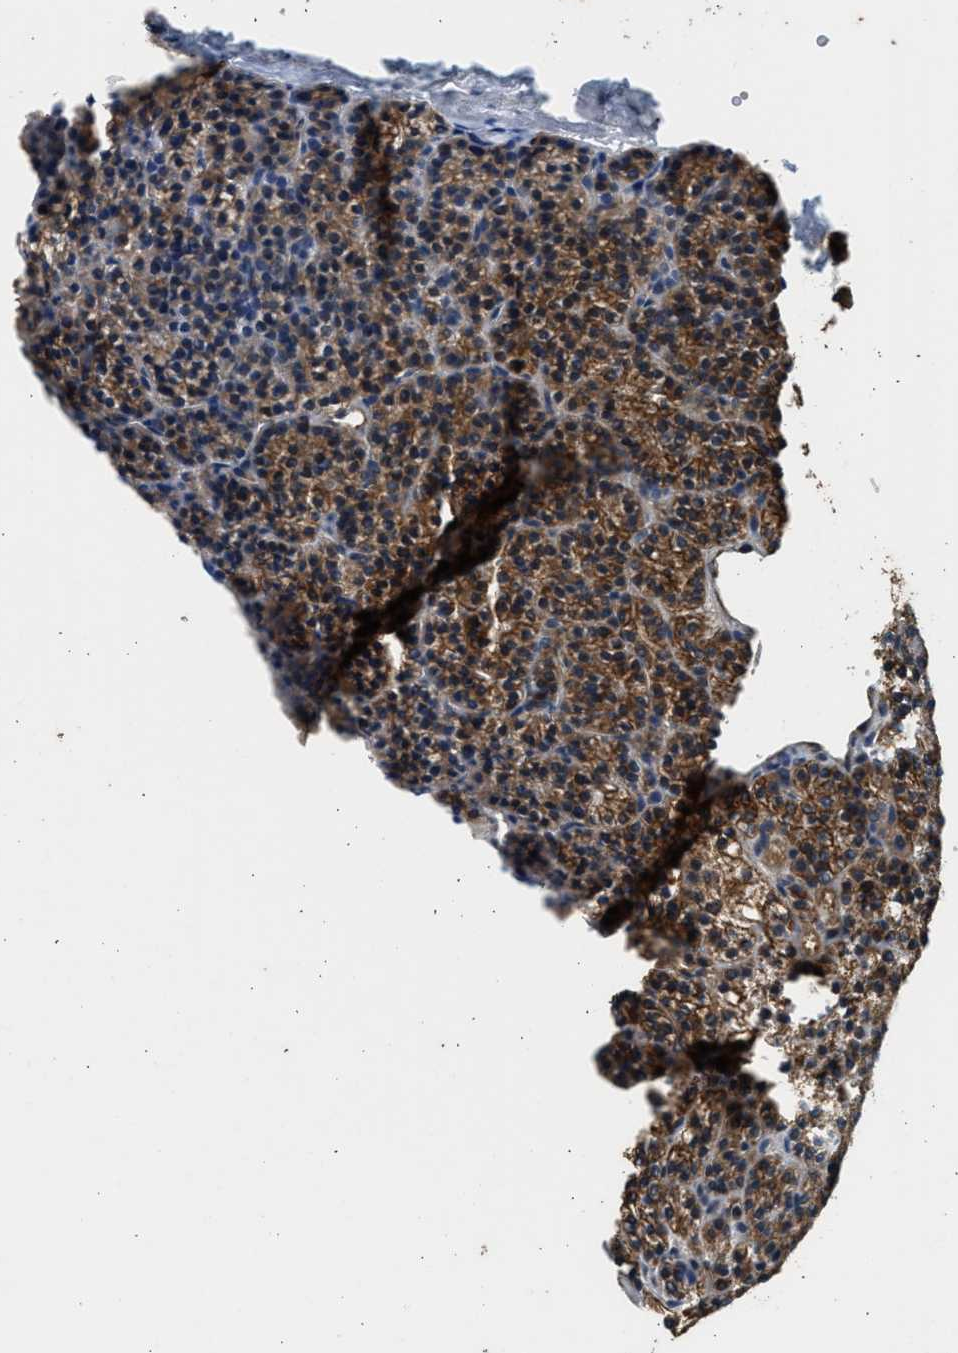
{"staining": {"intensity": "strong", "quantity": ">75%", "location": "cytoplasmic/membranous"}, "tissue": "parathyroid gland", "cell_type": "Glandular cells", "image_type": "normal", "snomed": [{"axis": "morphology", "description": "Normal tissue, NOS"}, {"axis": "morphology", "description": "Adenoma, NOS"}, {"axis": "topography", "description": "Parathyroid gland"}], "caption": "The histopathology image exhibits a brown stain indicating the presence of a protein in the cytoplasmic/membranous of glandular cells in parathyroid gland. (DAB IHC with brightfield microscopy, high magnification).", "gene": "PCLO", "patient": {"sex": "female", "age": 64}}